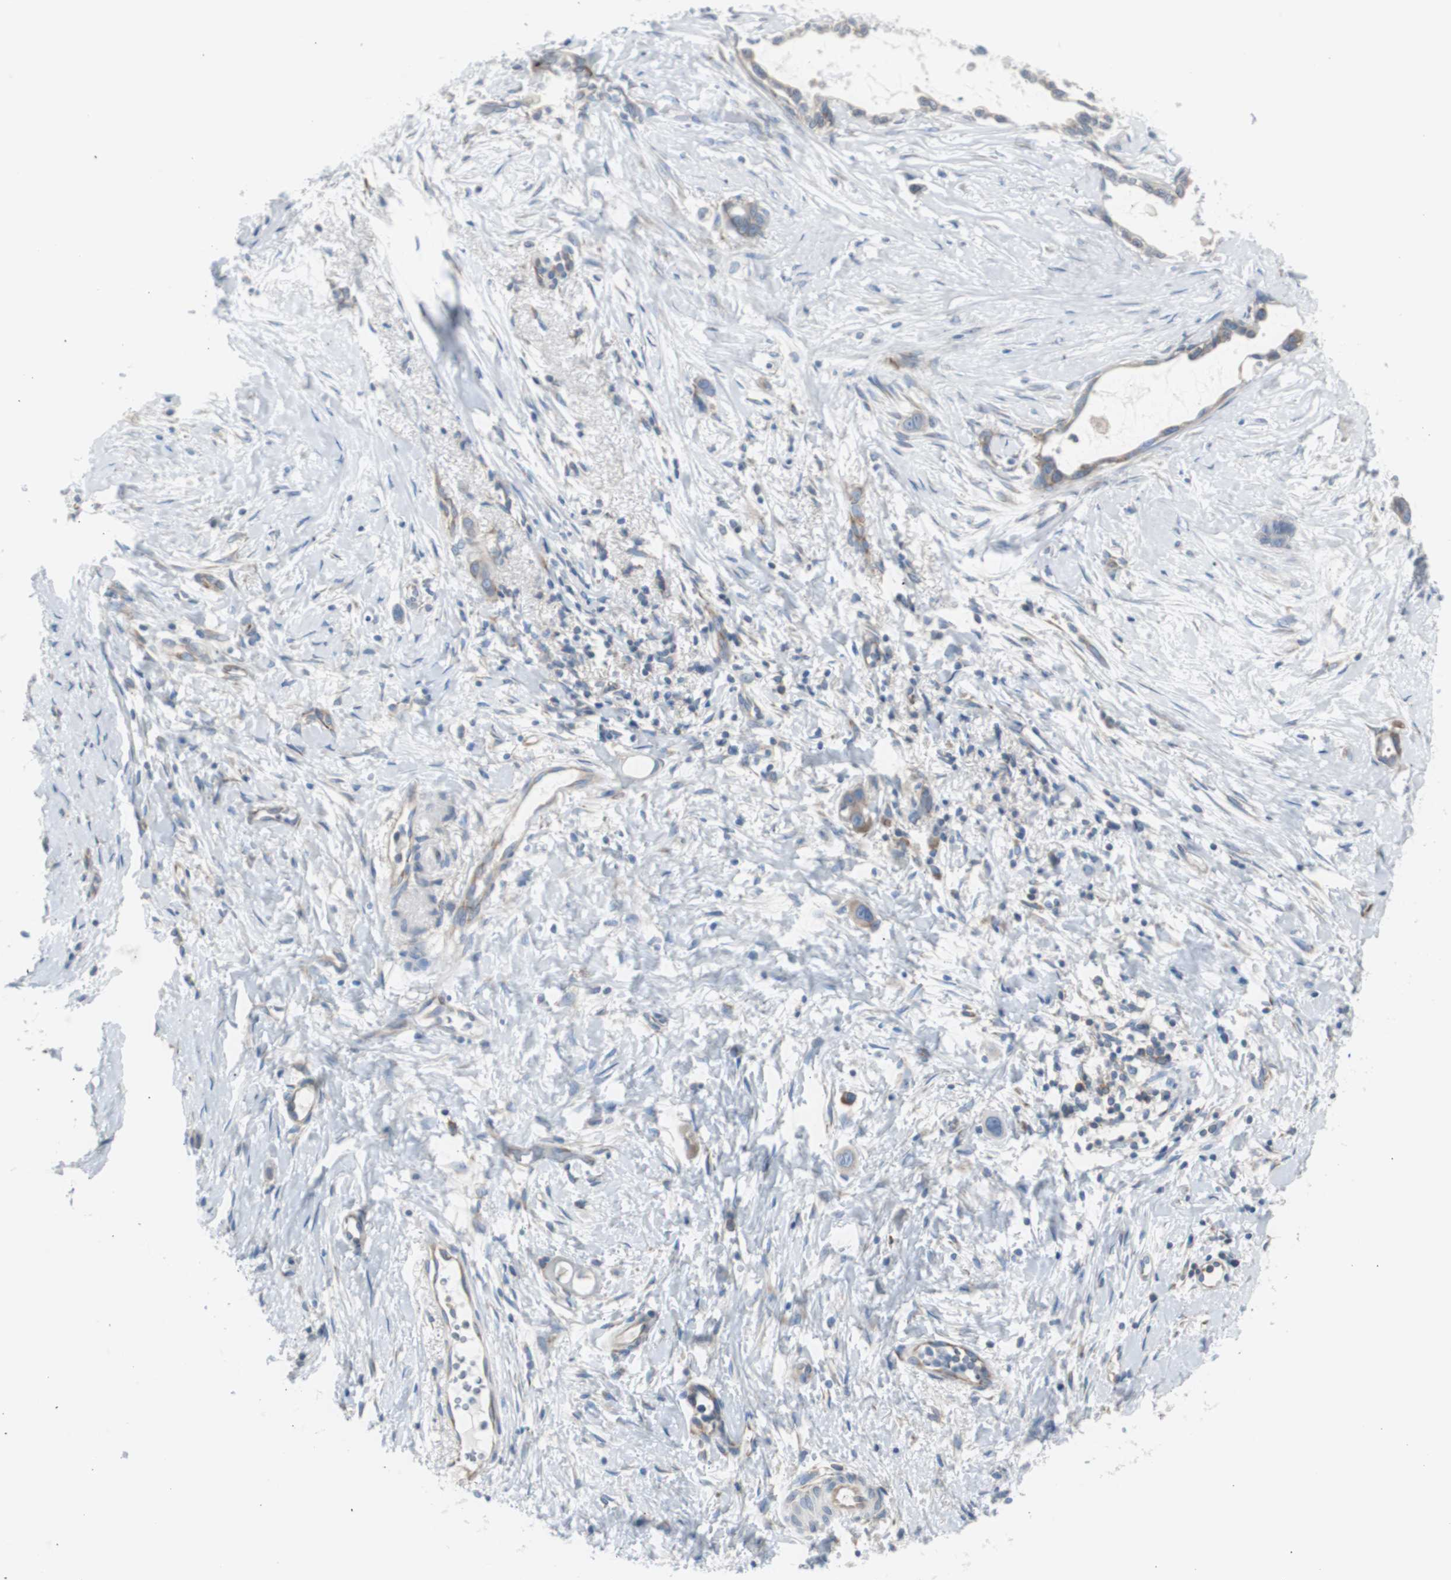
{"staining": {"intensity": "weak", "quantity": ">75%", "location": "cytoplasmic/membranous"}, "tissue": "liver cancer", "cell_type": "Tumor cells", "image_type": "cancer", "snomed": [{"axis": "morphology", "description": "Cholangiocarcinoma"}, {"axis": "topography", "description": "Liver"}], "caption": "Cholangiocarcinoma (liver) stained with DAB IHC exhibits low levels of weak cytoplasmic/membranous positivity in about >75% of tumor cells.", "gene": "RPS12", "patient": {"sex": "female", "age": 65}}